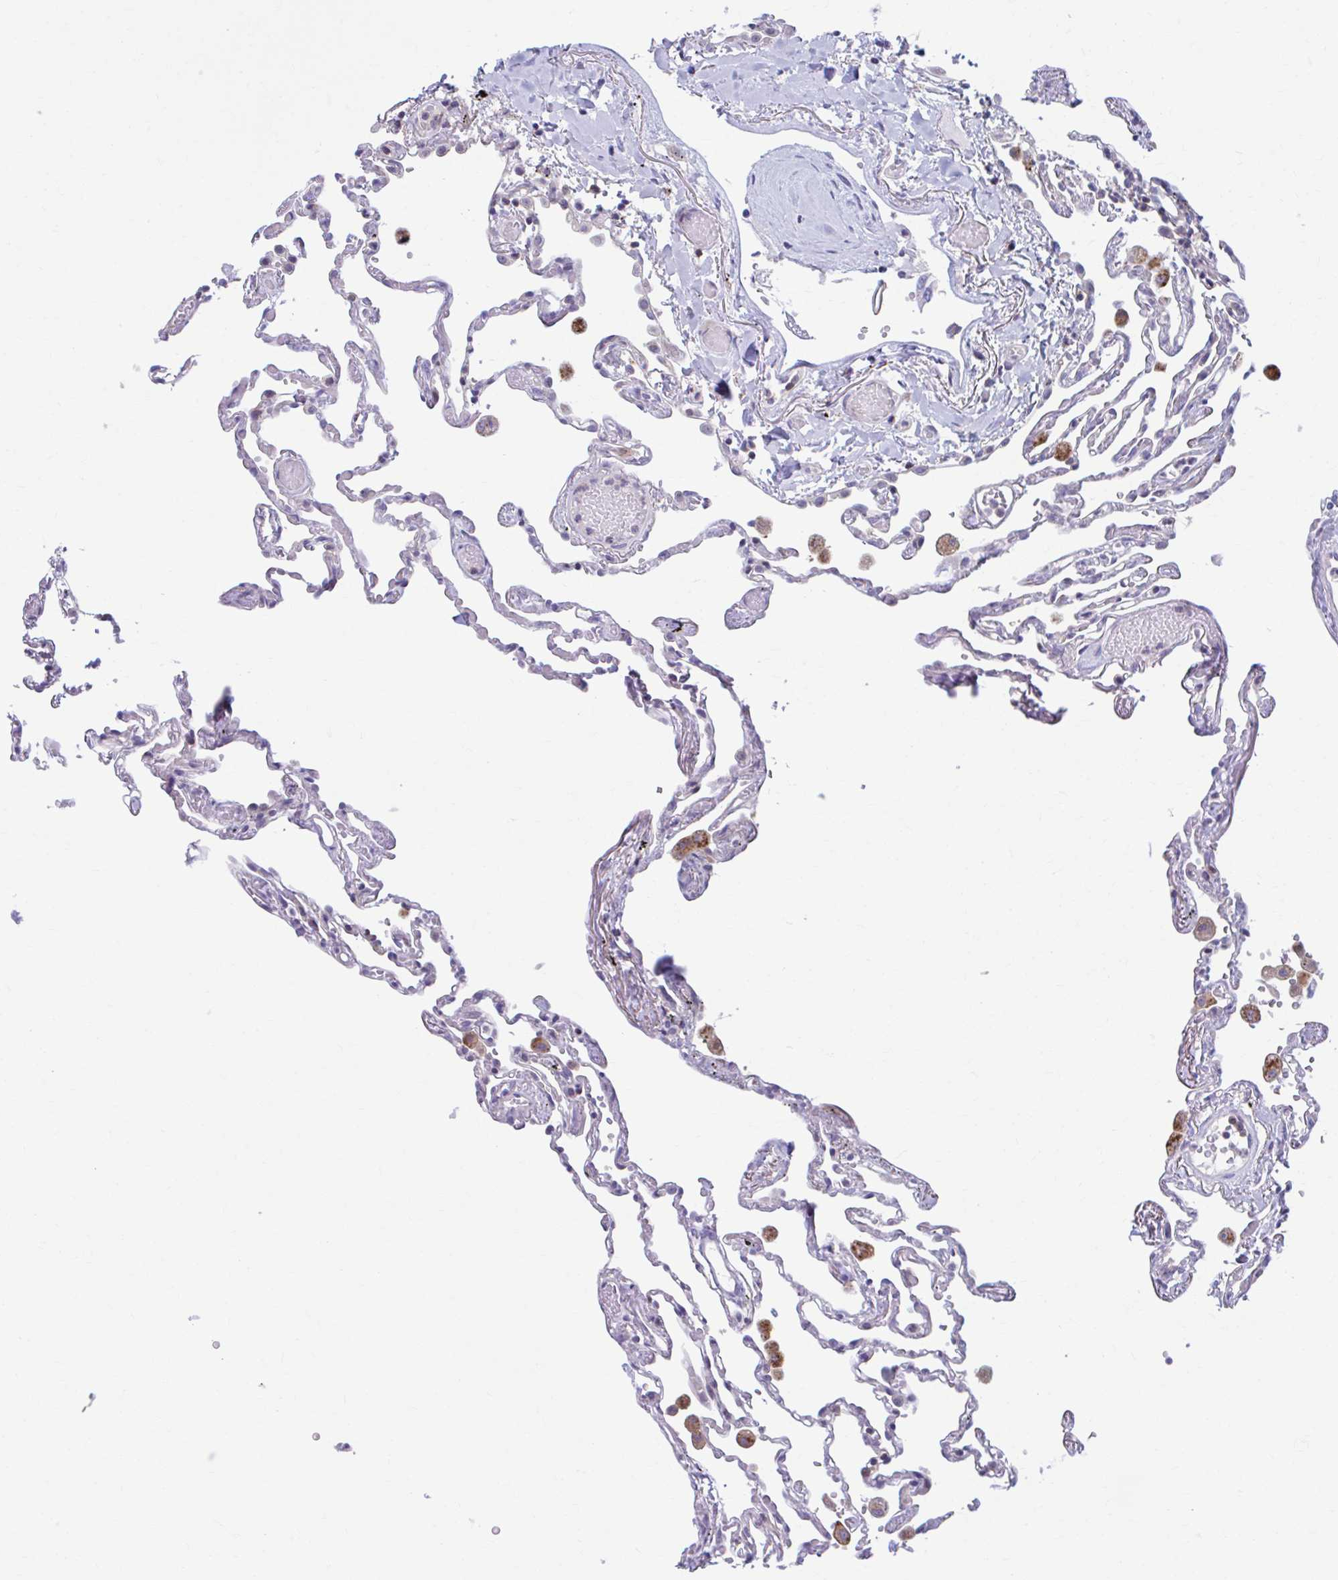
{"staining": {"intensity": "moderate", "quantity": "<25%", "location": "cytoplasmic/membranous"}, "tissue": "lung", "cell_type": "Alveolar cells", "image_type": "normal", "snomed": [{"axis": "morphology", "description": "Normal tissue, NOS"}, {"axis": "topography", "description": "Lung"}], "caption": "This photomicrograph demonstrates immunohistochemistry (IHC) staining of benign human lung, with low moderate cytoplasmic/membranous positivity in about <25% of alveolar cells.", "gene": "ADAT3", "patient": {"sex": "female", "age": 67}}